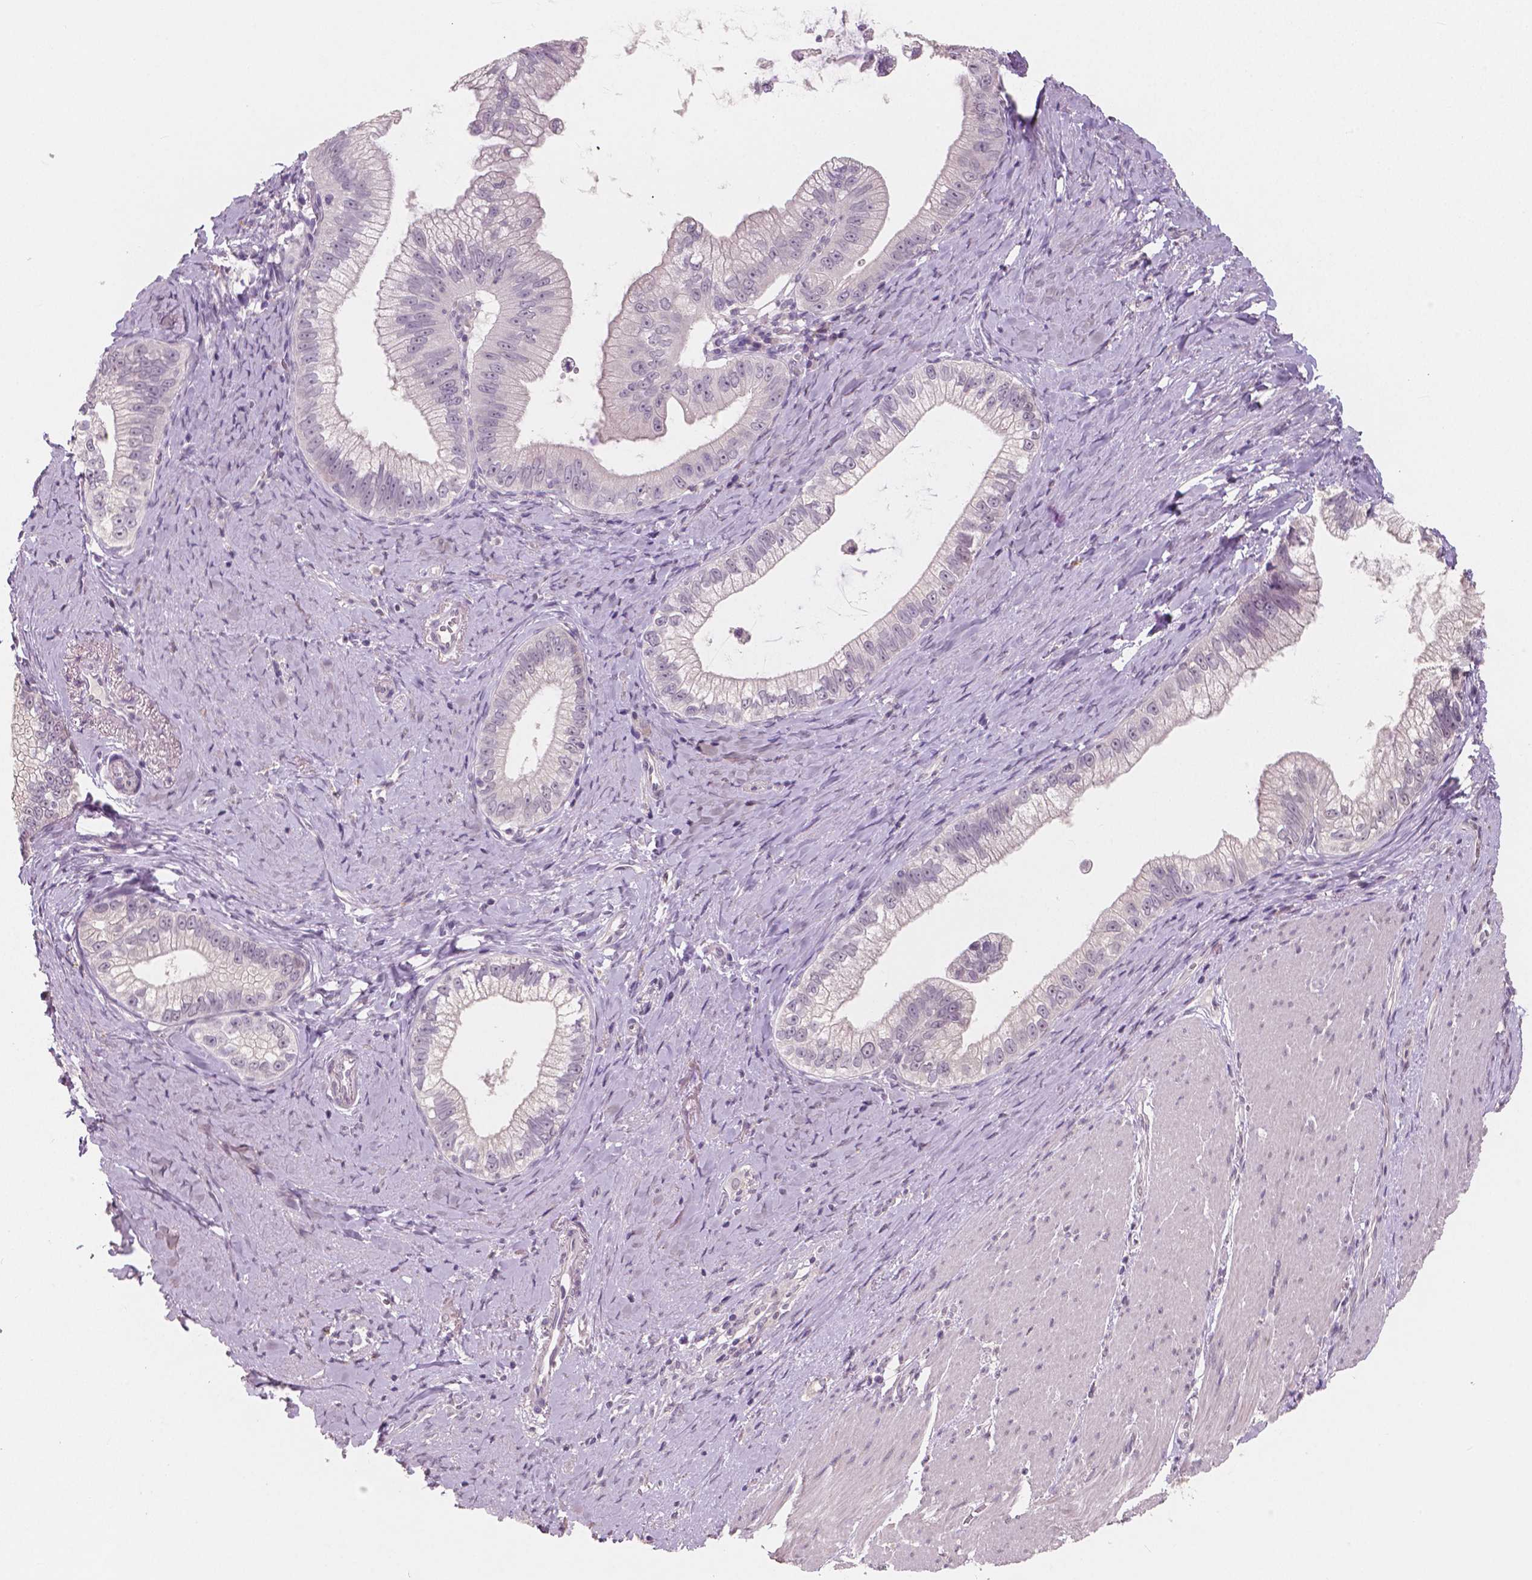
{"staining": {"intensity": "negative", "quantity": "none", "location": "none"}, "tissue": "pancreatic cancer", "cell_type": "Tumor cells", "image_type": "cancer", "snomed": [{"axis": "morphology", "description": "Adenocarcinoma, NOS"}, {"axis": "topography", "description": "Pancreas"}], "caption": "Image shows no significant protein staining in tumor cells of adenocarcinoma (pancreatic).", "gene": "RNASE7", "patient": {"sex": "male", "age": 70}}